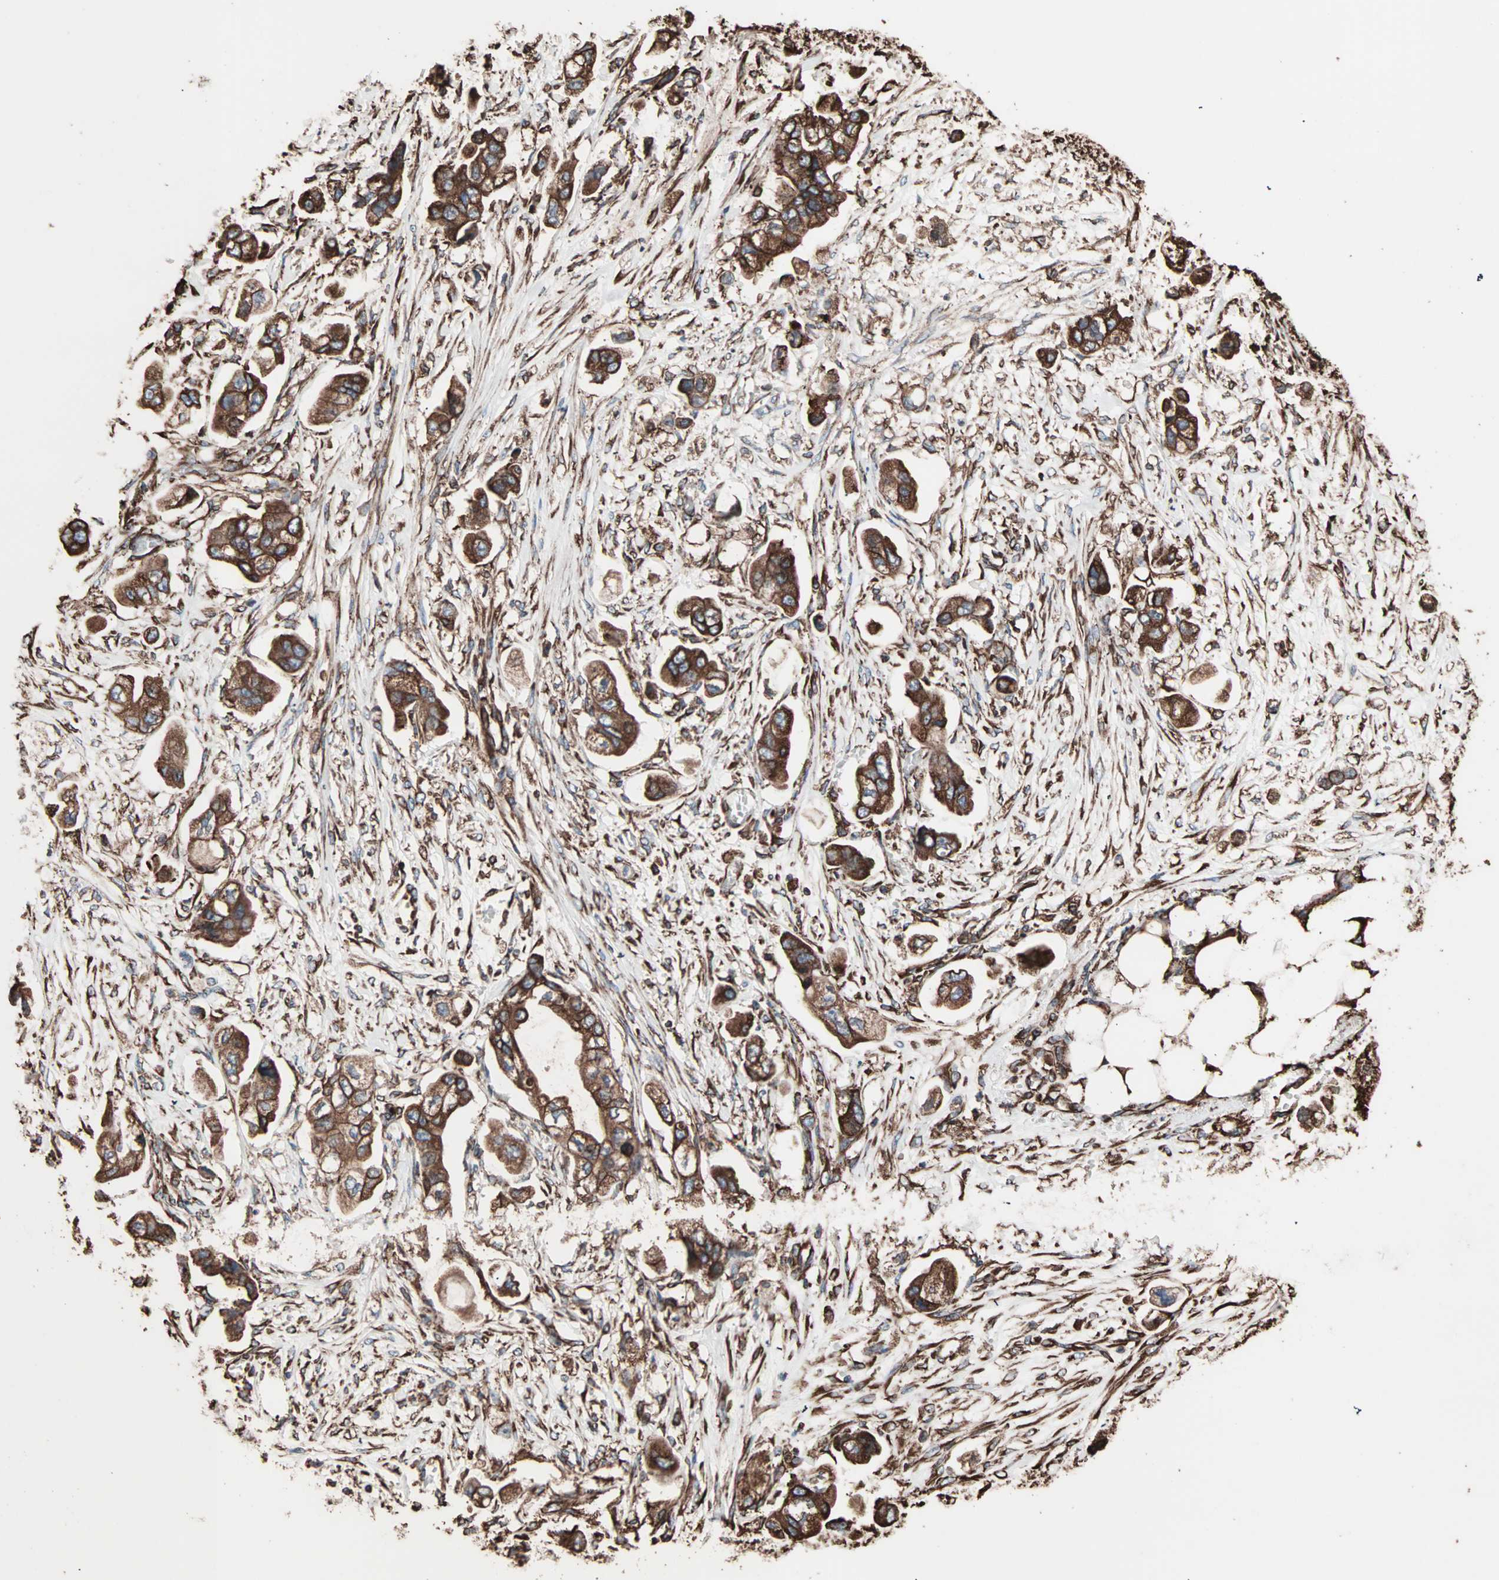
{"staining": {"intensity": "strong", "quantity": ">75%", "location": "cytoplasmic/membranous"}, "tissue": "stomach cancer", "cell_type": "Tumor cells", "image_type": "cancer", "snomed": [{"axis": "morphology", "description": "Adenocarcinoma, NOS"}, {"axis": "topography", "description": "Stomach"}], "caption": "This is a micrograph of IHC staining of stomach cancer (adenocarcinoma), which shows strong staining in the cytoplasmic/membranous of tumor cells.", "gene": "HSP90B1", "patient": {"sex": "male", "age": 62}}